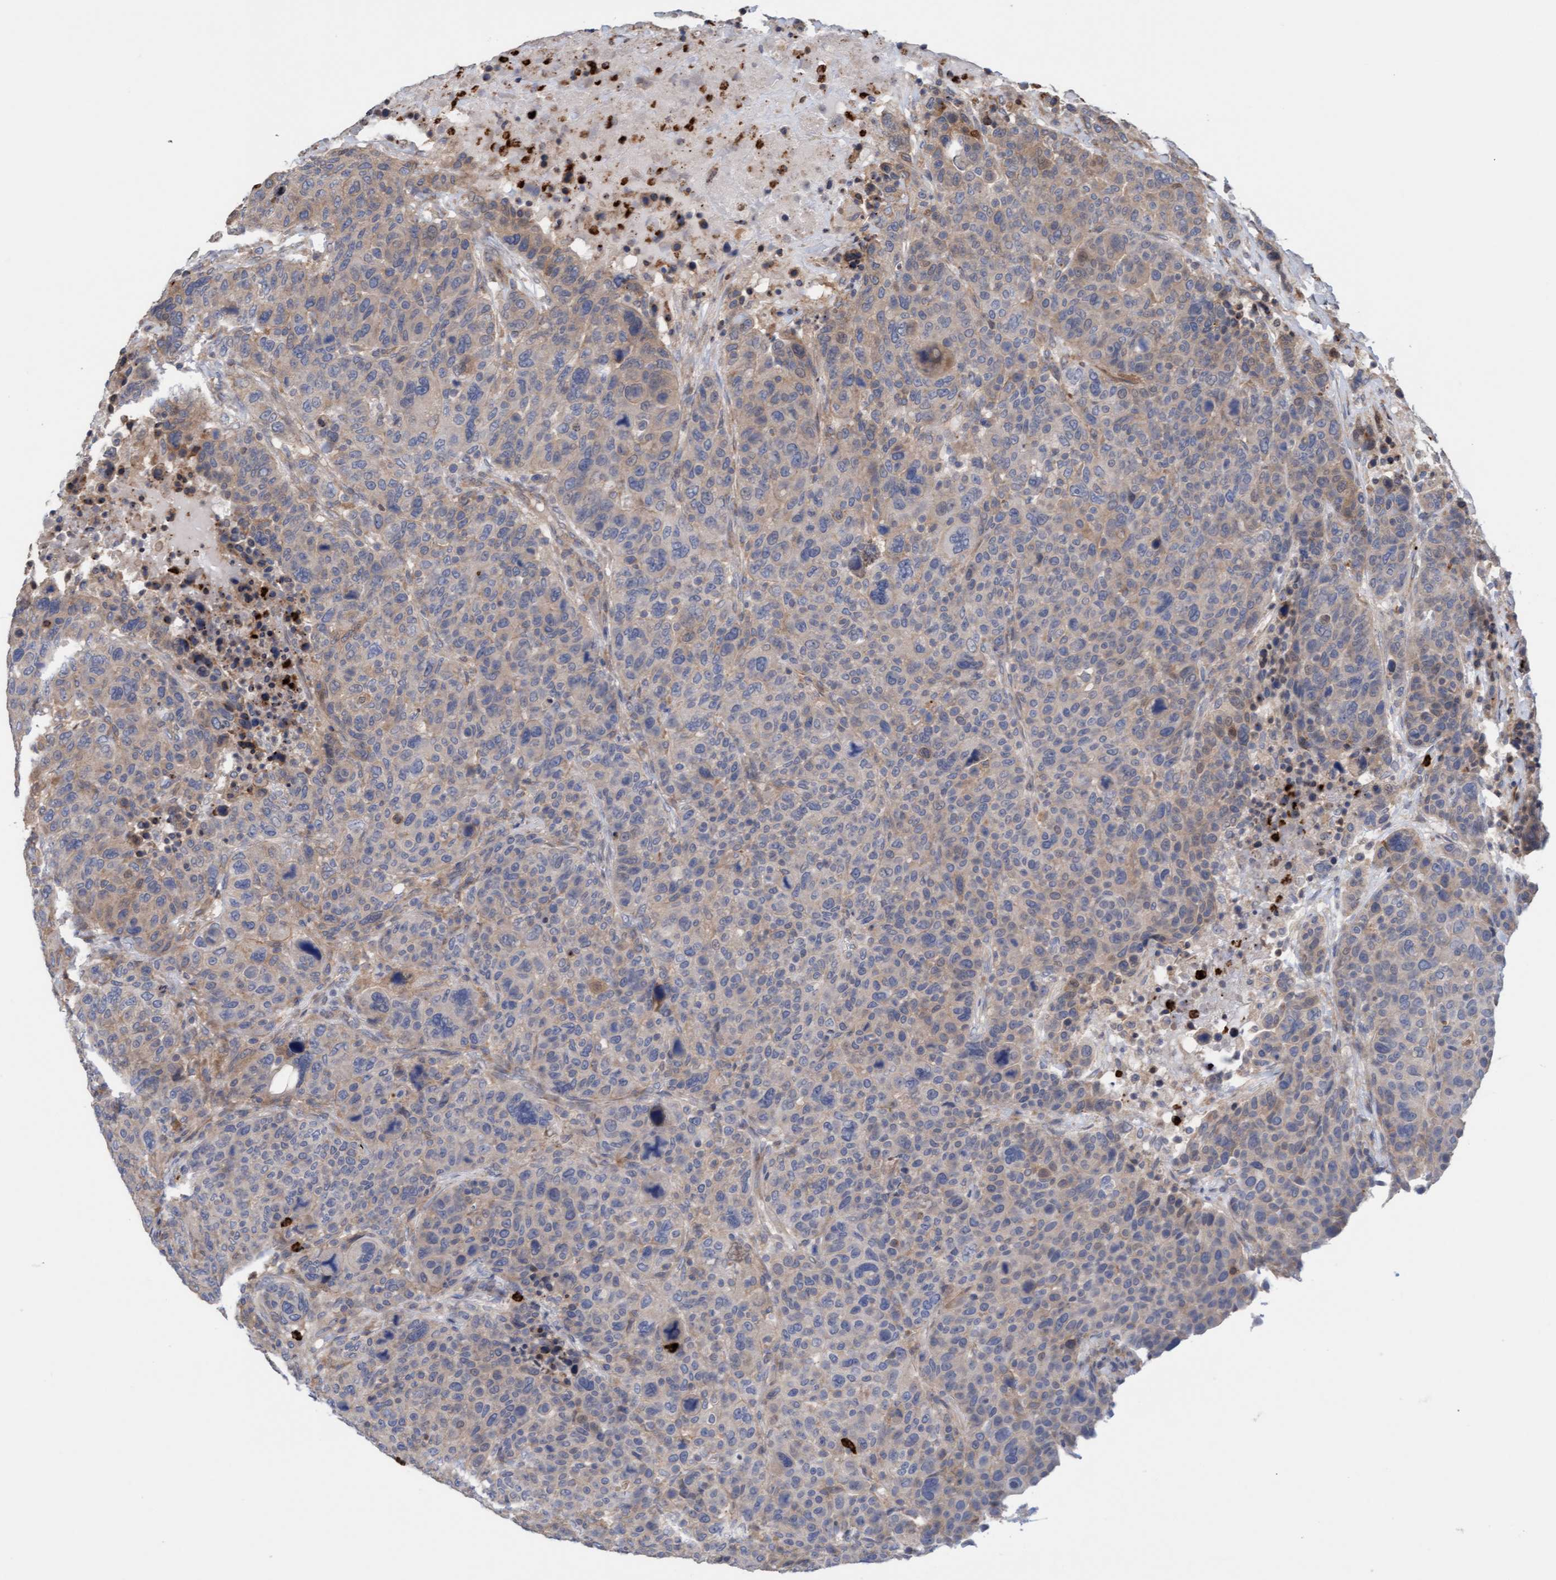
{"staining": {"intensity": "weak", "quantity": "<25%", "location": "cytoplasmic/membranous"}, "tissue": "breast cancer", "cell_type": "Tumor cells", "image_type": "cancer", "snomed": [{"axis": "morphology", "description": "Duct carcinoma"}, {"axis": "topography", "description": "Breast"}], "caption": "The IHC photomicrograph has no significant positivity in tumor cells of infiltrating ductal carcinoma (breast) tissue.", "gene": "MMP8", "patient": {"sex": "female", "age": 37}}